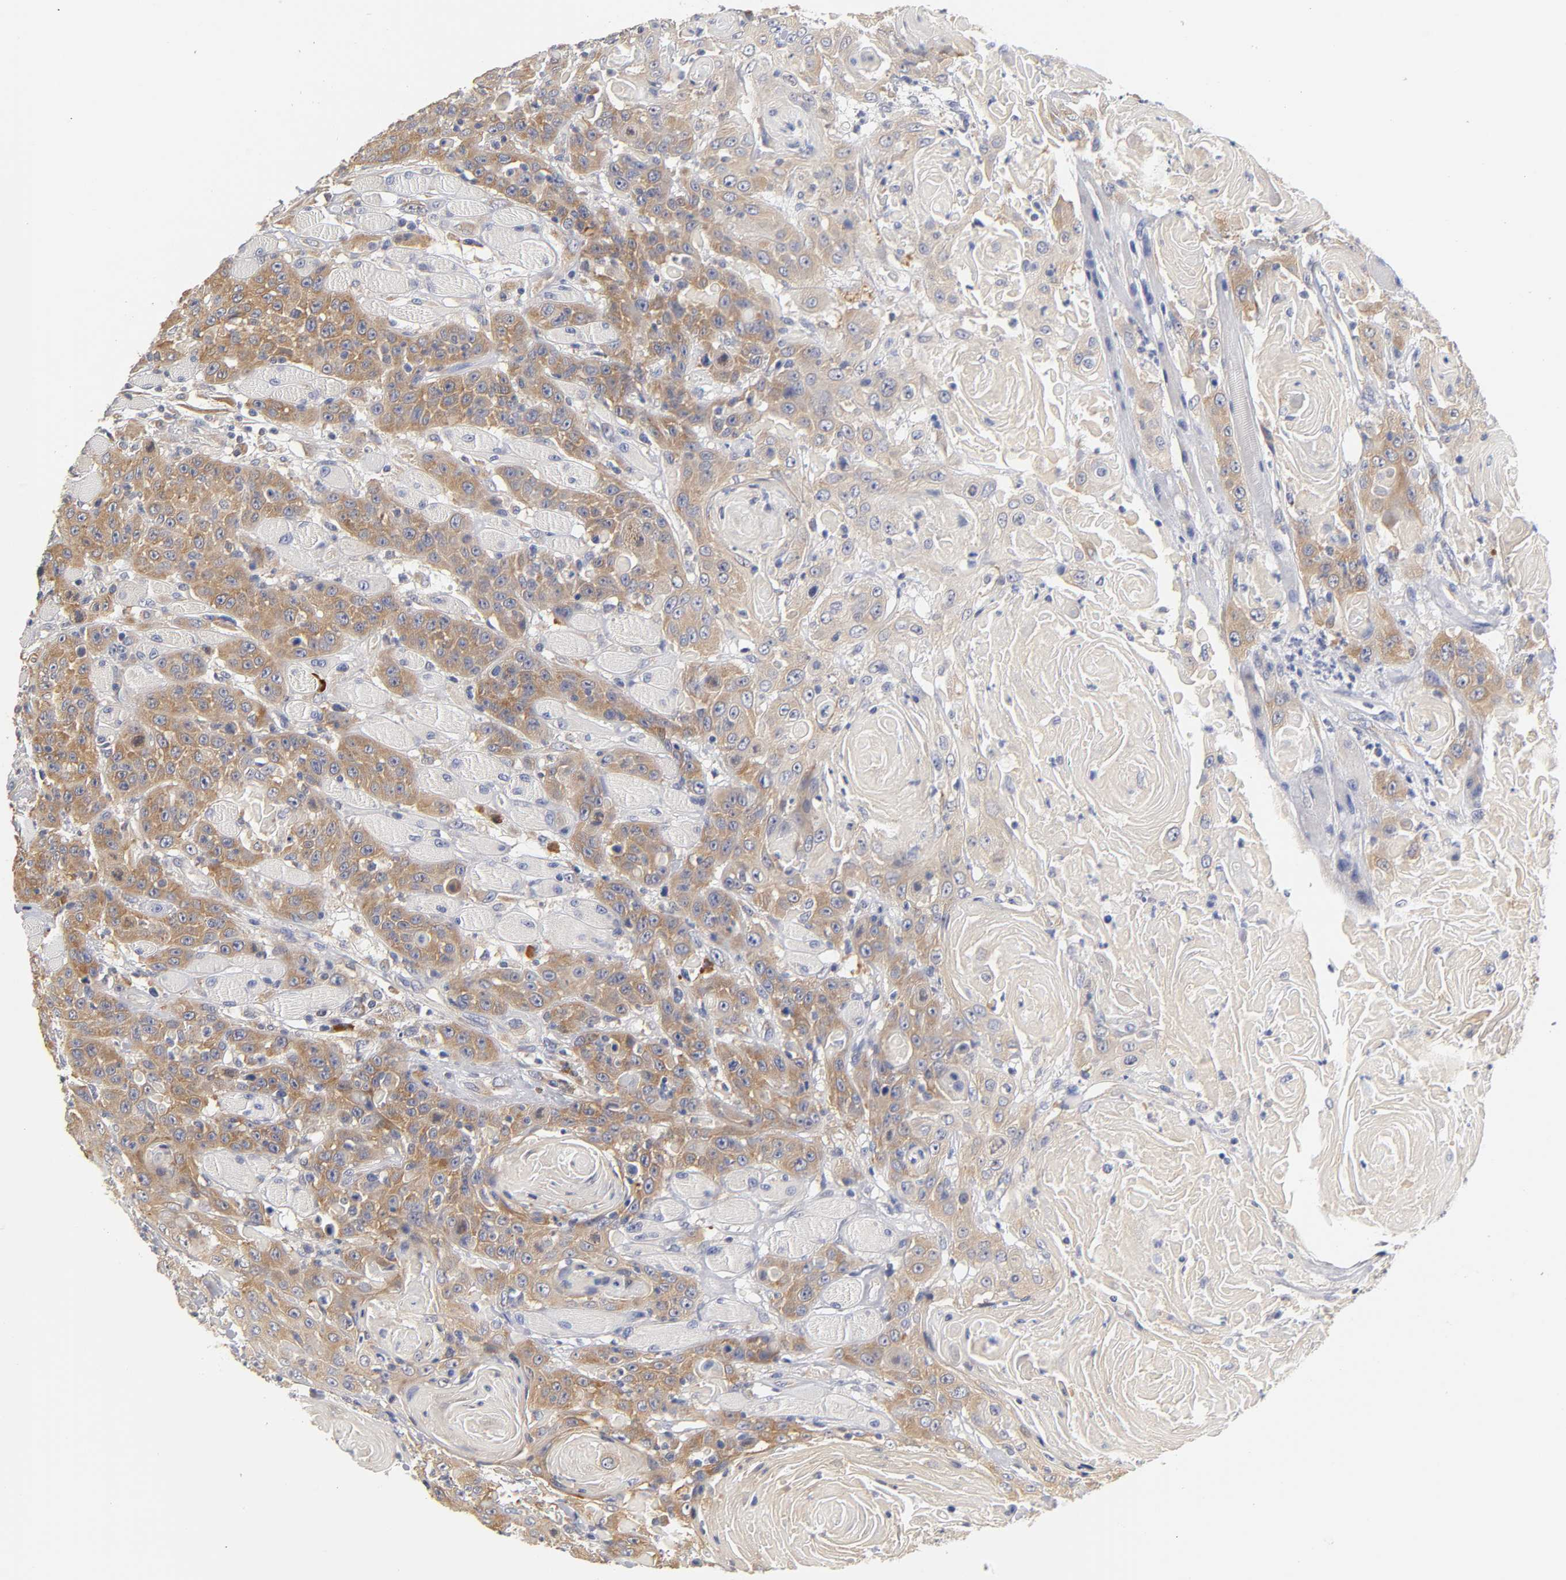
{"staining": {"intensity": "moderate", "quantity": ">75%", "location": "cytoplasmic/membranous"}, "tissue": "head and neck cancer", "cell_type": "Tumor cells", "image_type": "cancer", "snomed": [{"axis": "morphology", "description": "Squamous cell carcinoma, NOS"}, {"axis": "topography", "description": "Head-Neck"}], "caption": "Immunohistochemistry (IHC) image of human head and neck cancer (squamous cell carcinoma) stained for a protein (brown), which exhibits medium levels of moderate cytoplasmic/membranous positivity in approximately >75% of tumor cells.", "gene": "RPS29", "patient": {"sex": "female", "age": 84}}